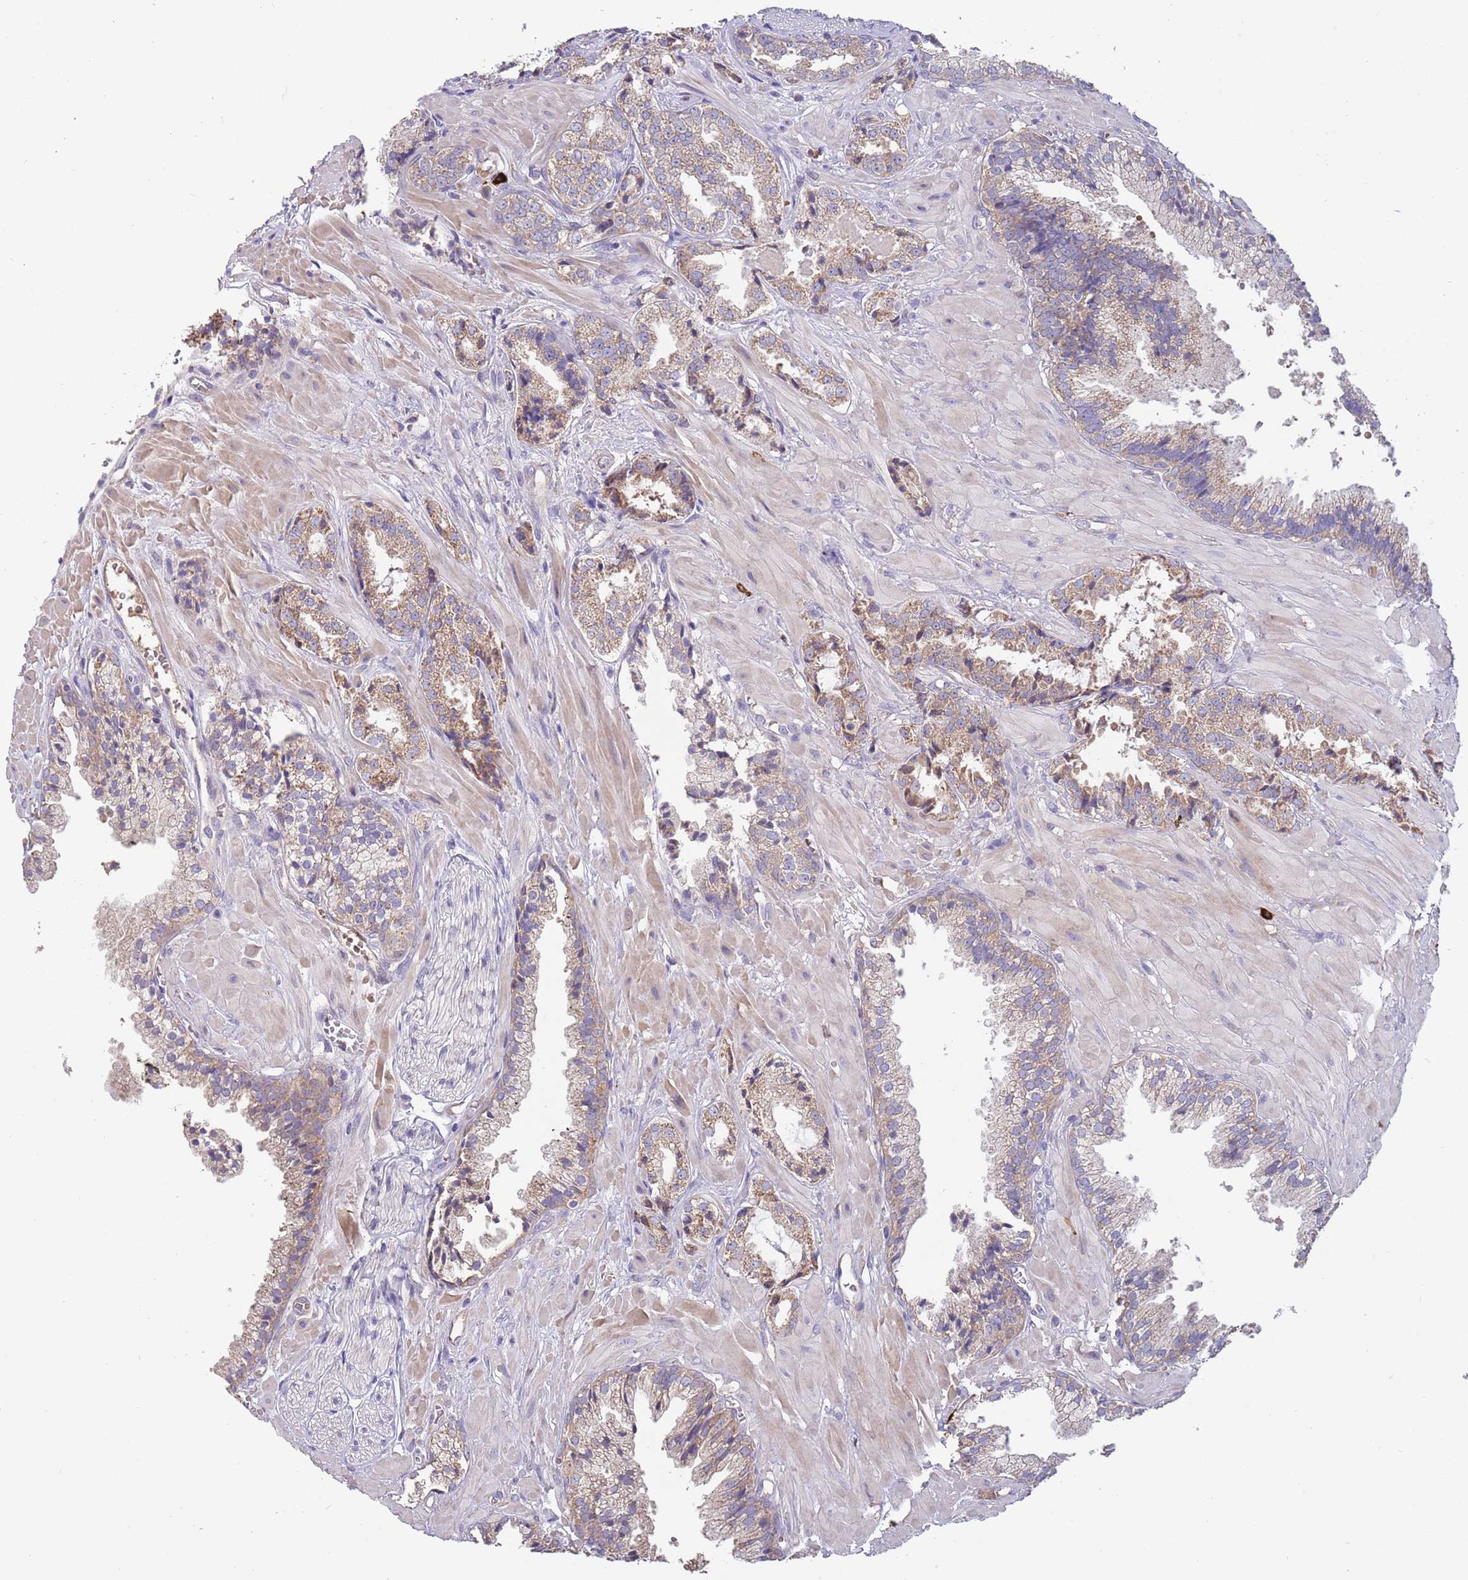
{"staining": {"intensity": "weak", "quantity": ">75%", "location": "cytoplasmic/membranous"}, "tissue": "prostate cancer", "cell_type": "Tumor cells", "image_type": "cancer", "snomed": [{"axis": "morphology", "description": "Adenocarcinoma, High grade"}, {"axis": "topography", "description": "Prostate"}], "caption": "Immunohistochemical staining of prostate cancer (adenocarcinoma (high-grade)) exhibits weak cytoplasmic/membranous protein staining in about >75% of tumor cells. The staining was performed using DAB (3,3'-diaminobenzidine), with brown indicating positive protein expression. Nuclei are stained blue with hematoxylin.", "gene": "TRMO", "patient": {"sex": "male", "age": 71}}